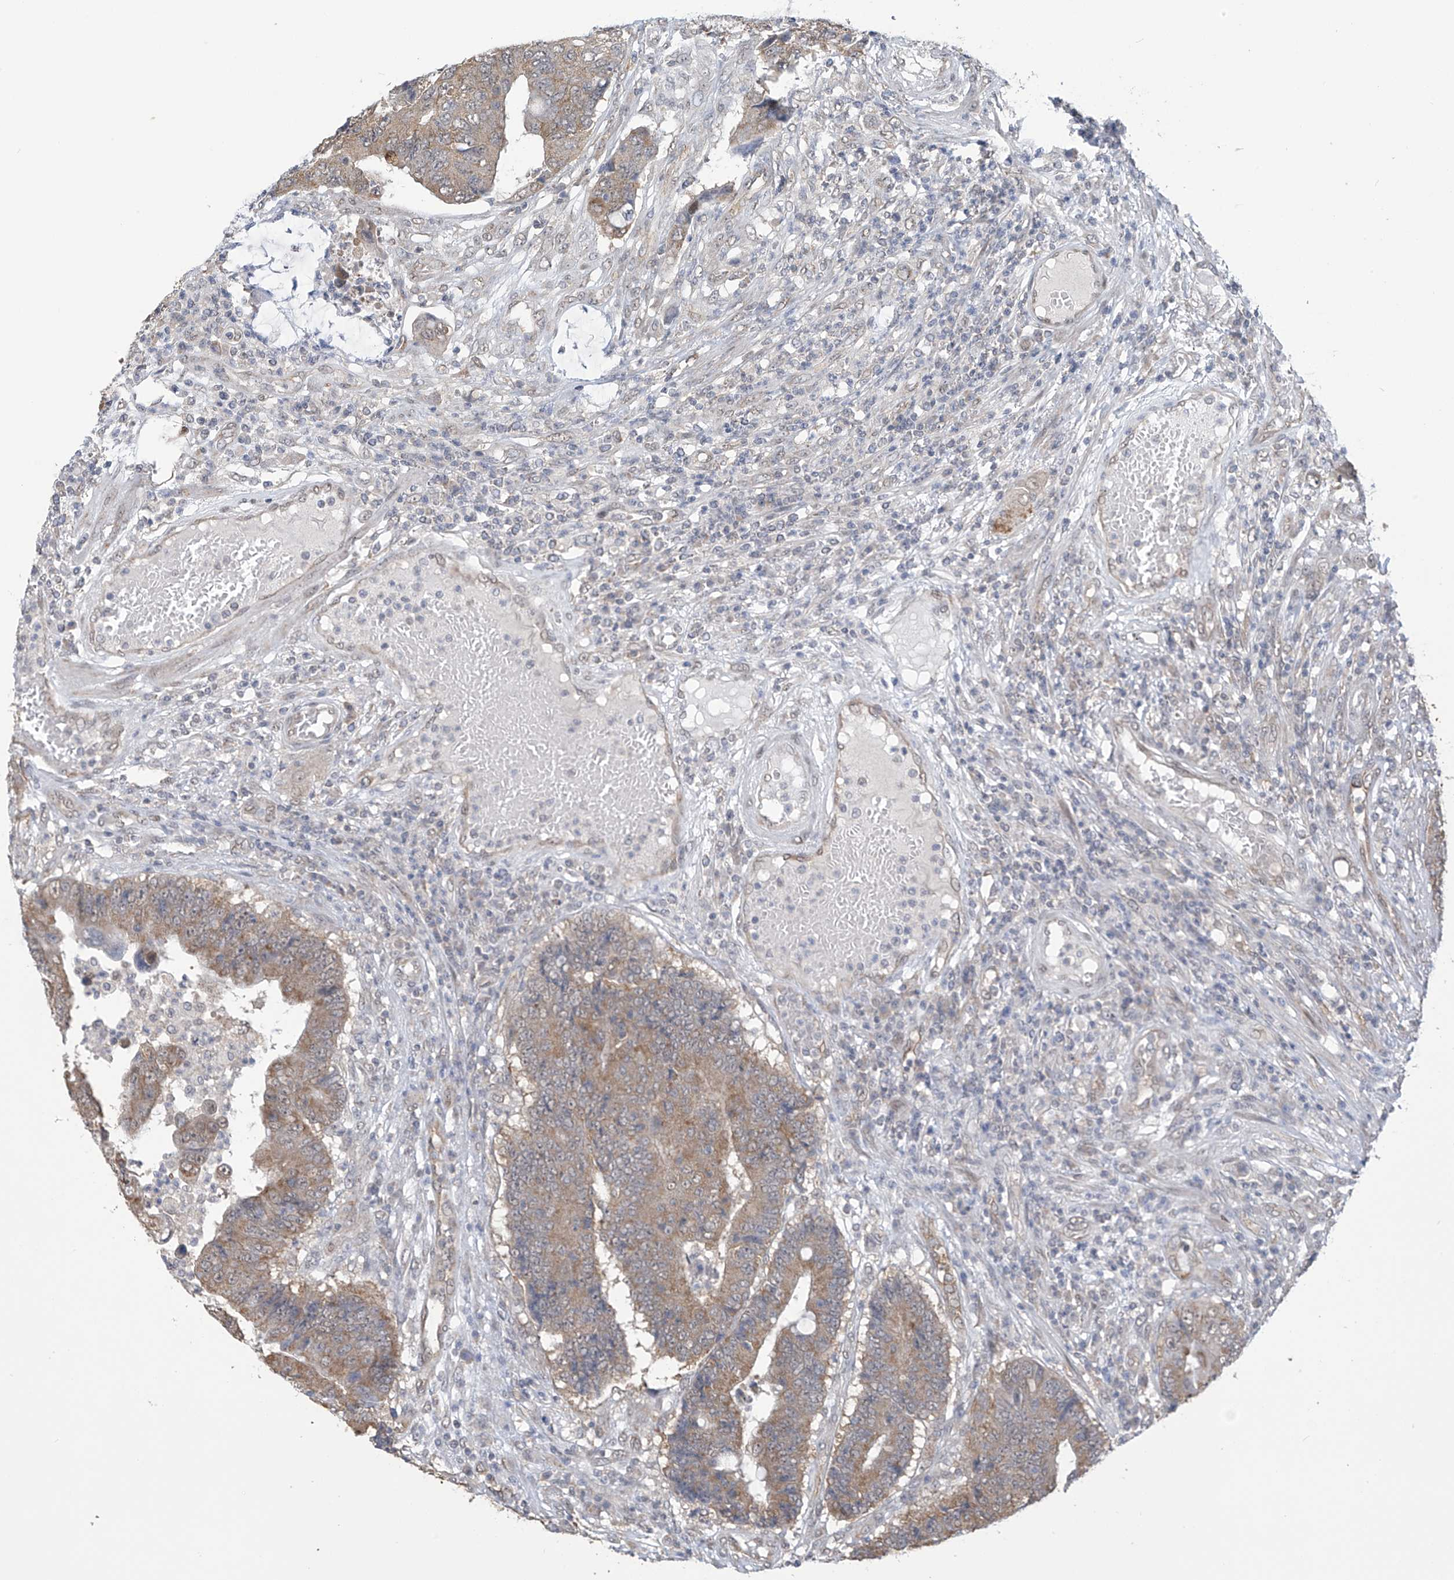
{"staining": {"intensity": "weak", "quantity": ">75%", "location": "cytoplasmic/membranous"}, "tissue": "colorectal cancer", "cell_type": "Tumor cells", "image_type": "cancer", "snomed": [{"axis": "morphology", "description": "Adenocarcinoma, NOS"}, {"axis": "topography", "description": "Rectum"}], "caption": "Protein expression analysis of human colorectal cancer (adenocarcinoma) reveals weak cytoplasmic/membranous staining in approximately >75% of tumor cells. The staining is performed using DAB (3,3'-diaminobenzidine) brown chromogen to label protein expression. The nuclei are counter-stained blue using hematoxylin.", "gene": "KIAA1522", "patient": {"sex": "male", "age": 84}}